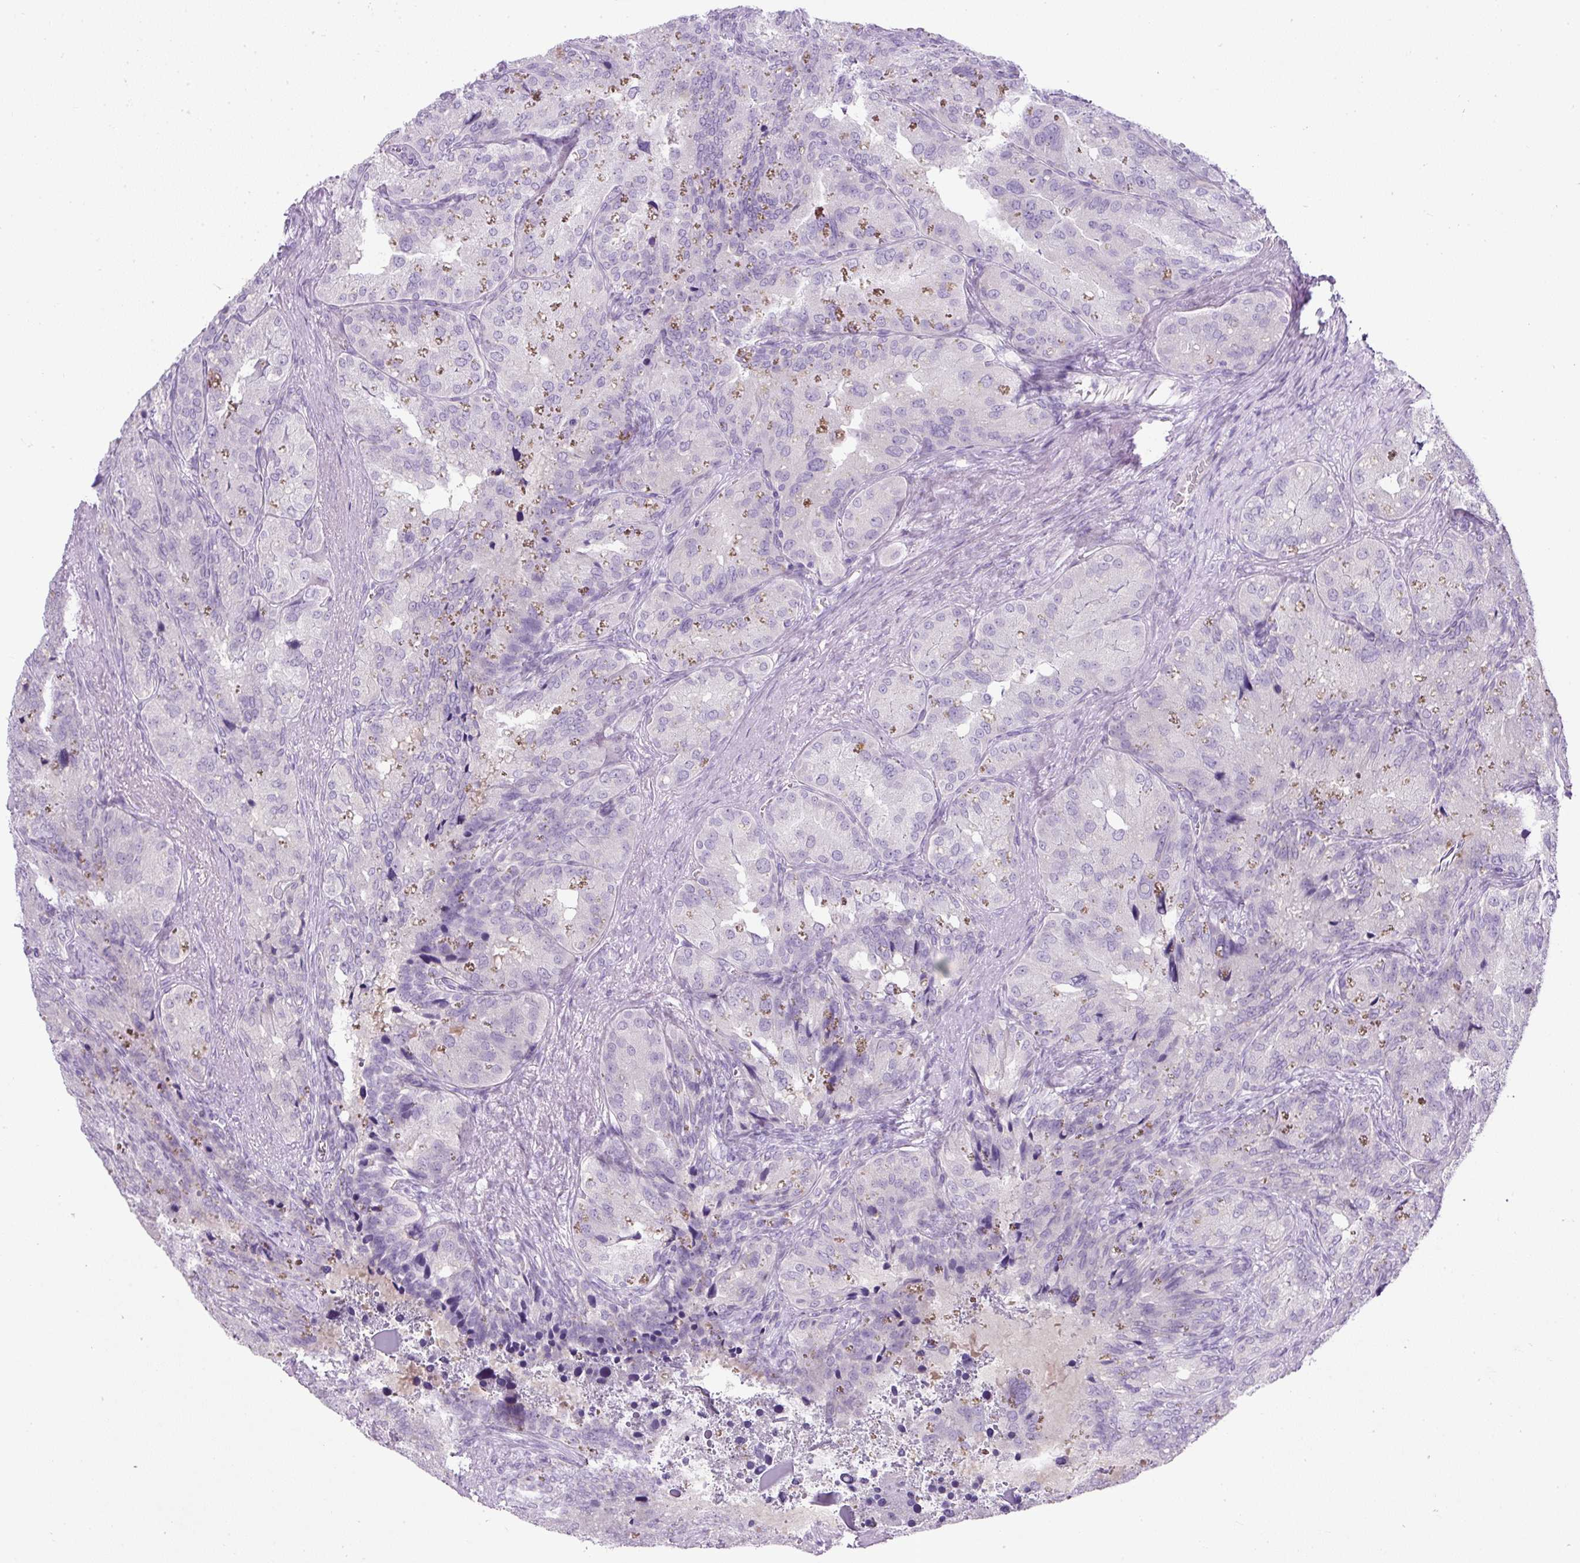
{"staining": {"intensity": "negative", "quantity": "none", "location": "none"}, "tissue": "seminal vesicle", "cell_type": "Glandular cells", "image_type": "normal", "snomed": [{"axis": "morphology", "description": "Normal tissue, NOS"}, {"axis": "topography", "description": "Seminal veicle"}], "caption": "Photomicrograph shows no protein expression in glandular cells of unremarkable seminal vesicle.", "gene": "COL9A2", "patient": {"sex": "male", "age": 69}}